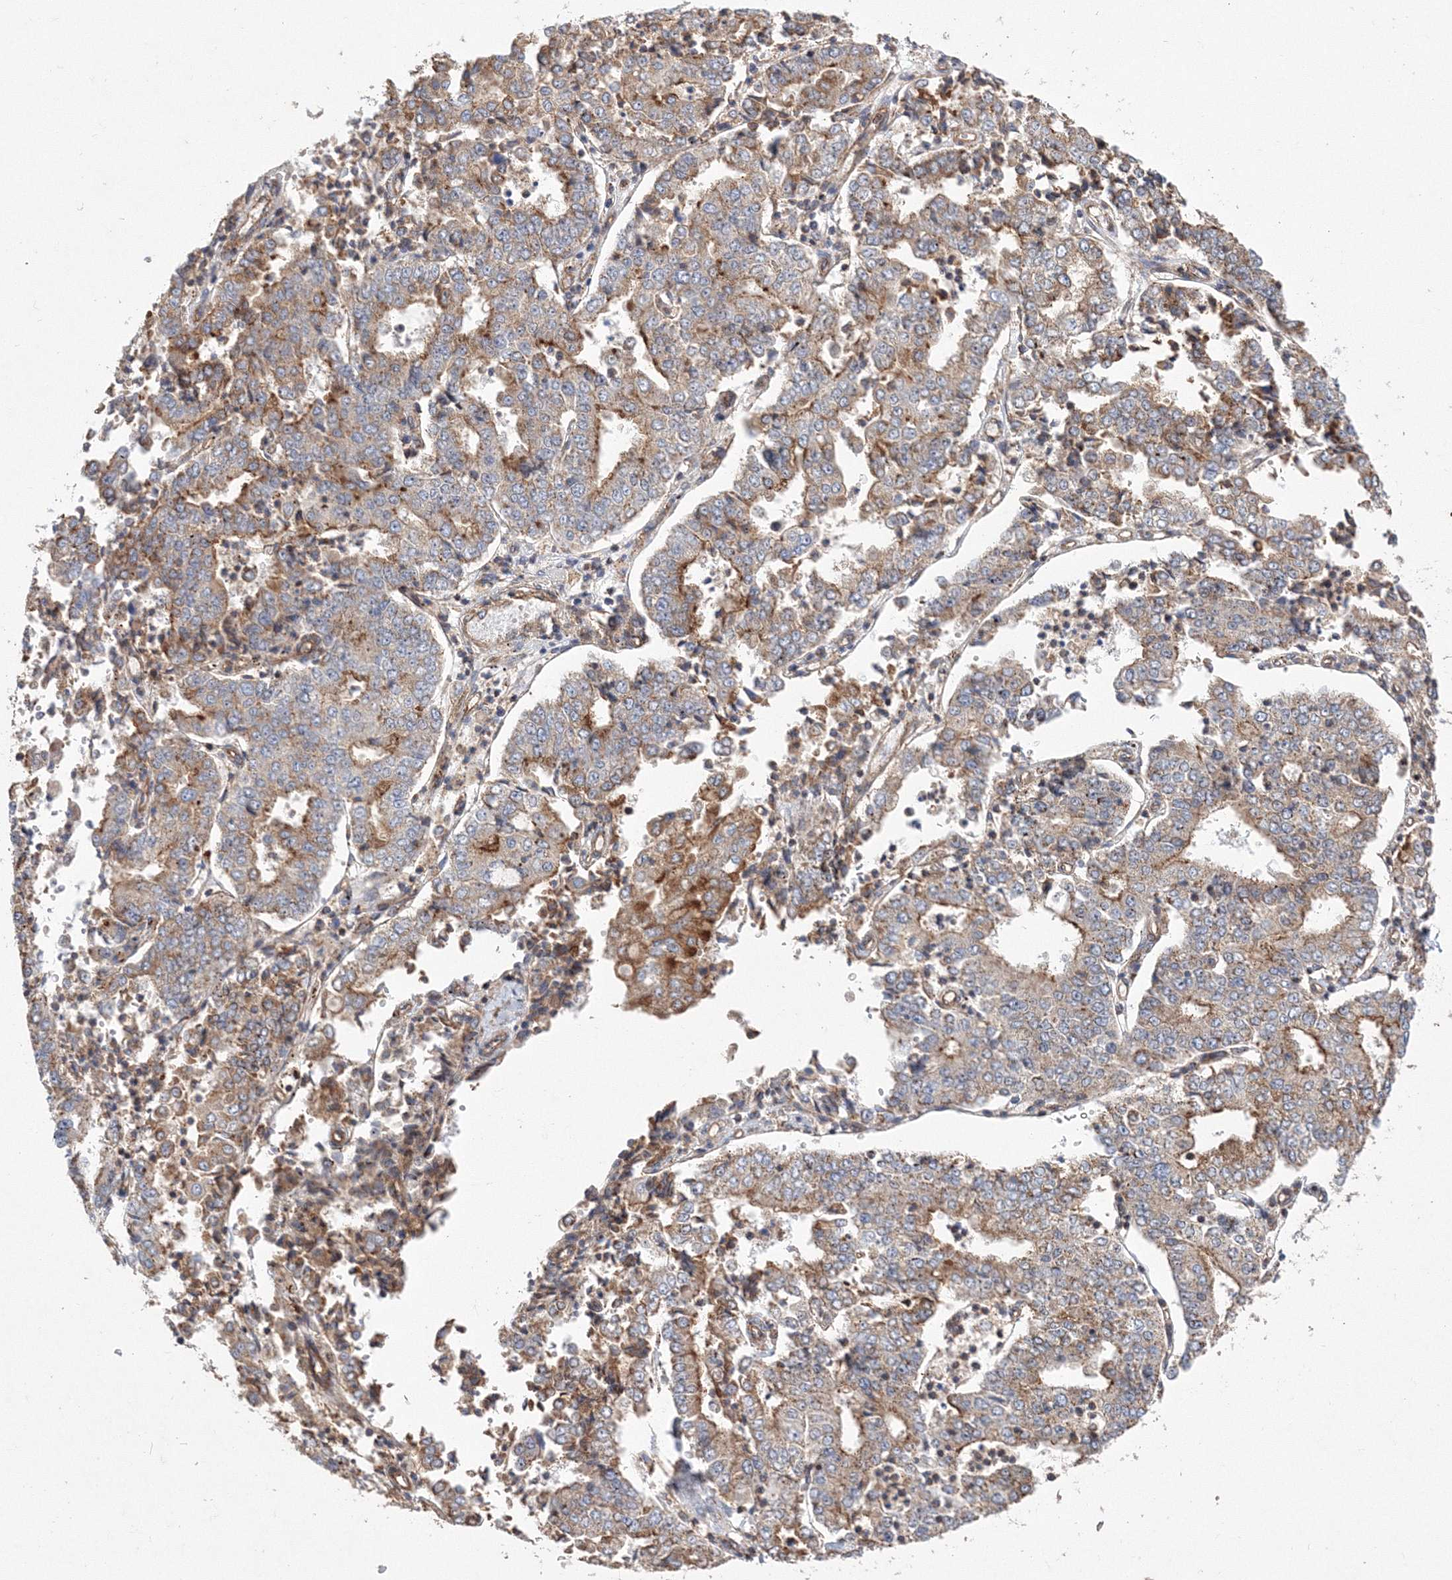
{"staining": {"intensity": "moderate", "quantity": ">75%", "location": "cytoplasmic/membranous"}, "tissue": "stomach cancer", "cell_type": "Tumor cells", "image_type": "cancer", "snomed": [{"axis": "morphology", "description": "Adenocarcinoma, NOS"}, {"axis": "topography", "description": "Stomach"}], "caption": "A brown stain highlights moderate cytoplasmic/membranous staining of a protein in adenocarcinoma (stomach) tumor cells.", "gene": "AASDH", "patient": {"sex": "male", "age": 76}}